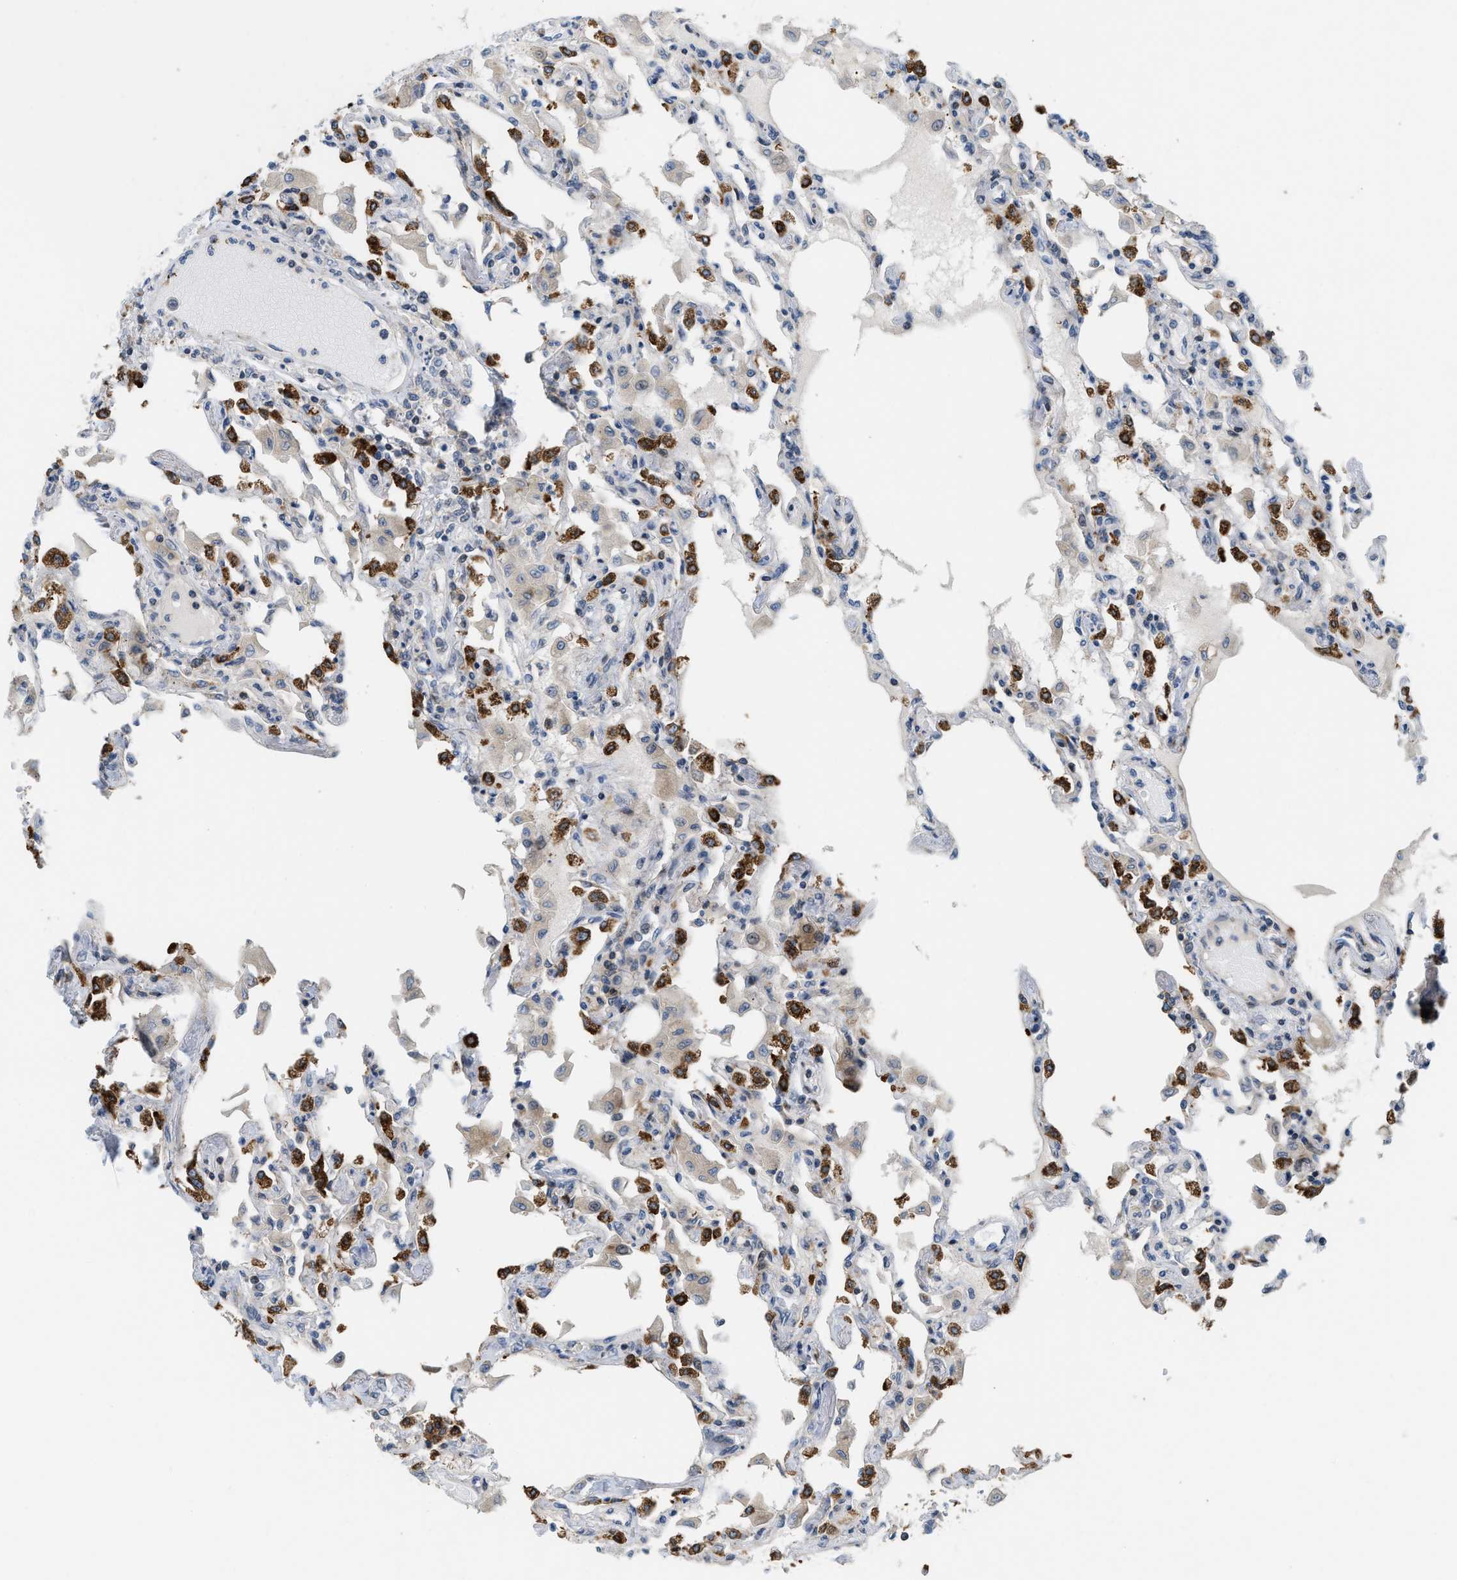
{"staining": {"intensity": "moderate", "quantity": "<25%", "location": "cytoplasmic/membranous"}, "tissue": "lung", "cell_type": "Alveolar cells", "image_type": "normal", "snomed": [{"axis": "morphology", "description": "Normal tissue, NOS"}, {"axis": "topography", "description": "Bronchus"}, {"axis": "topography", "description": "Lung"}], "caption": "Alveolar cells display low levels of moderate cytoplasmic/membranous positivity in about <25% of cells in benign lung. Using DAB (brown) and hematoxylin (blue) stains, captured at high magnification using brightfield microscopy.", "gene": "DIPK1A", "patient": {"sex": "female", "age": 49}}